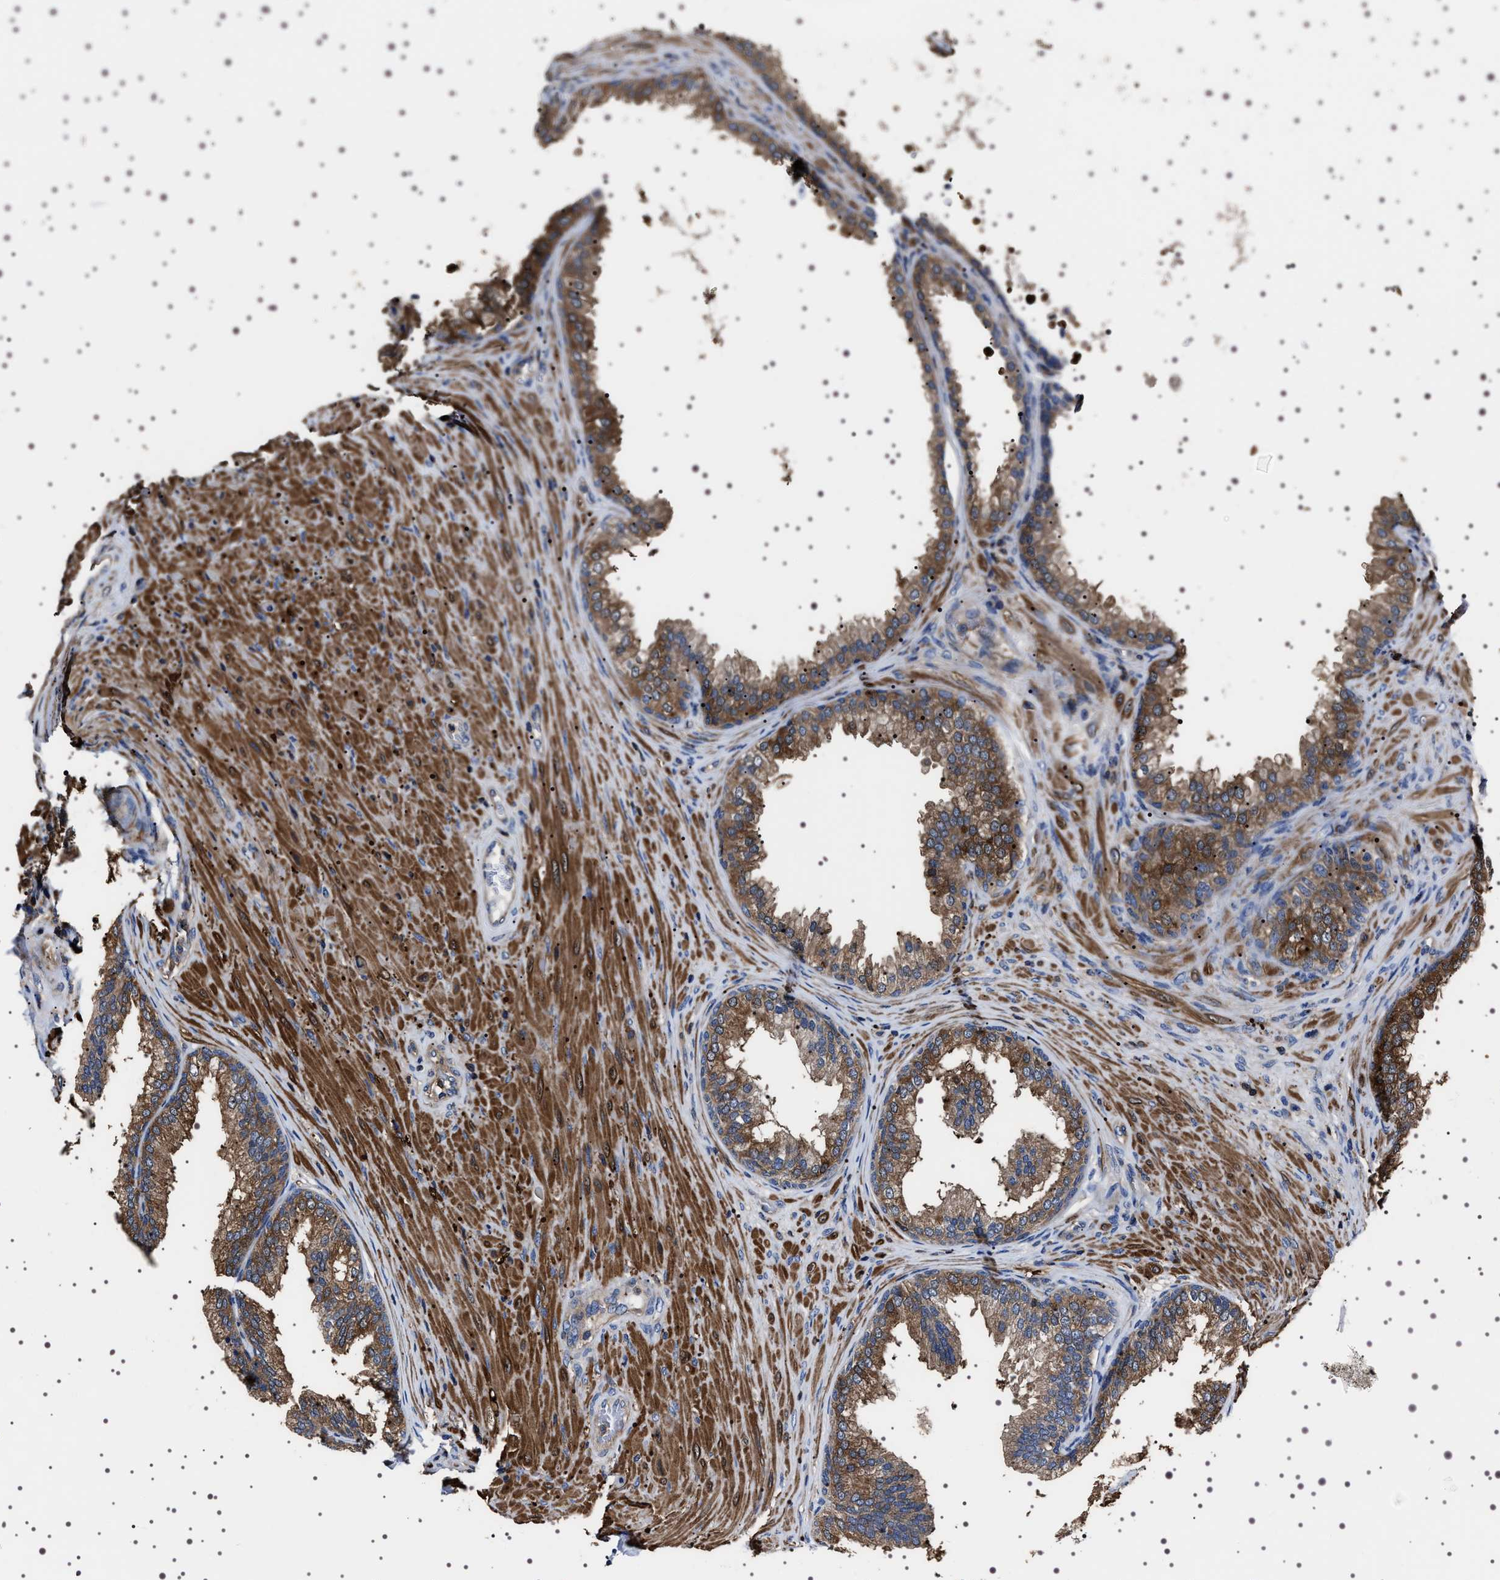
{"staining": {"intensity": "moderate", "quantity": ">75%", "location": "cytoplasmic/membranous,nuclear"}, "tissue": "prostate", "cell_type": "Glandular cells", "image_type": "normal", "snomed": [{"axis": "morphology", "description": "Normal tissue, NOS"}, {"axis": "topography", "description": "Prostate"}], "caption": "A brown stain shows moderate cytoplasmic/membranous,nuclear positivity of a protein in glandular cells of normal prostate. The protein of interest is shown in brown color, while the nuclei are stained blue.", "gene": "WDR1", "patient": {"sex": "male", "age": 76}}